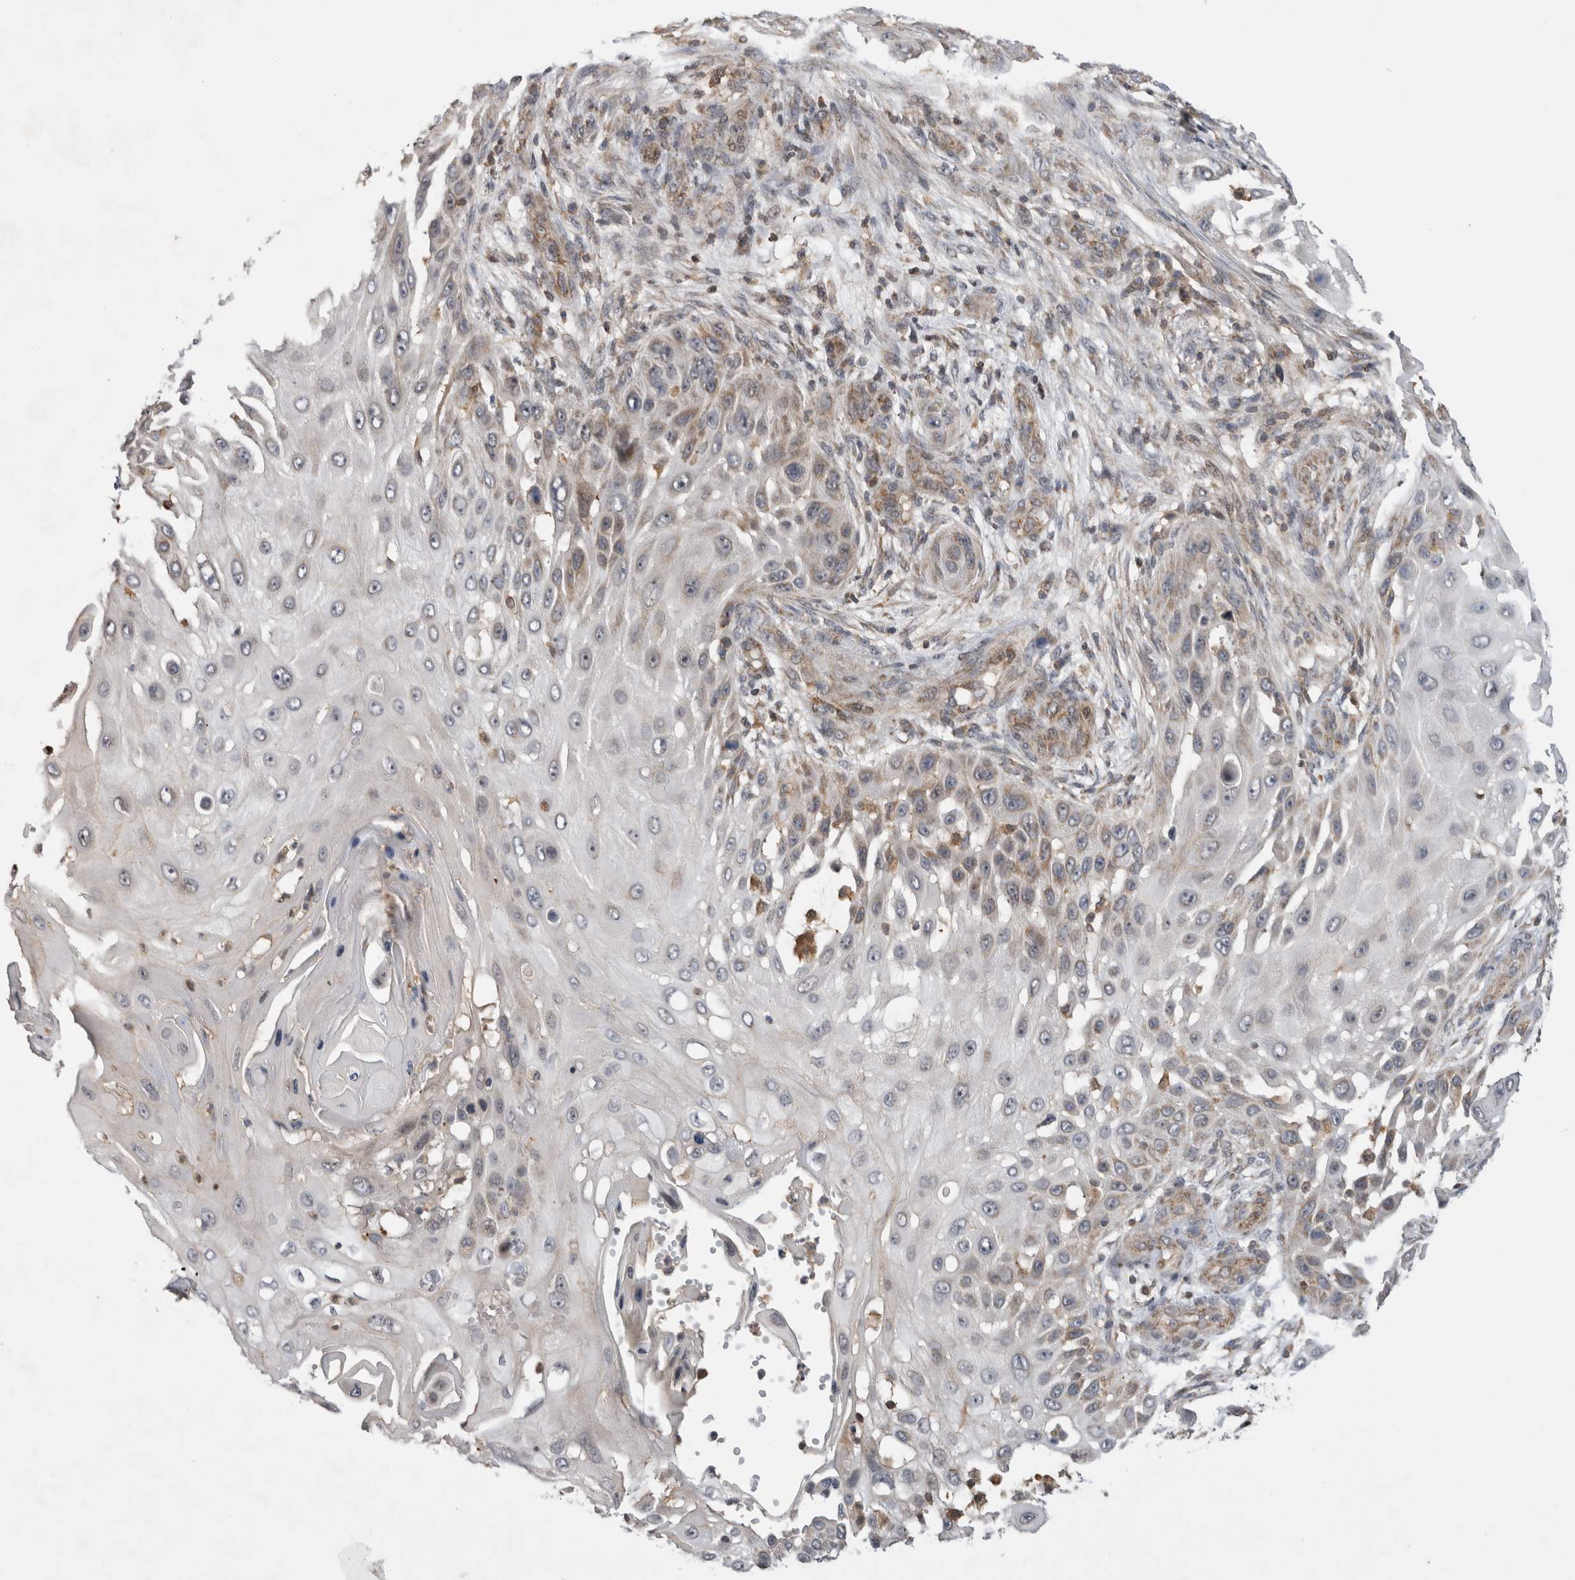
{"staining": {"intensity": "weak", "quantity": "<25%", "location": "cytoplasmic/membranous"}, "tissue": "skin cancer", "cell_type": "Tumor cells", "image_type": "cancer", "snomed": [{"axis": "morphology", "description": "Squamous cell carcinoma, NOS"}, {"axis": "topography", "description": "Skin"}], "caption": "This histopathology image is of squamous cell carcinoma (skin) stained with immunohistochemistry to label a protein in brown with the nuclei are counter-stained blue. There is no staining in tumor cells.", "gene": "KCNIP1", "patient": {"sex": "female", "age": 44}}